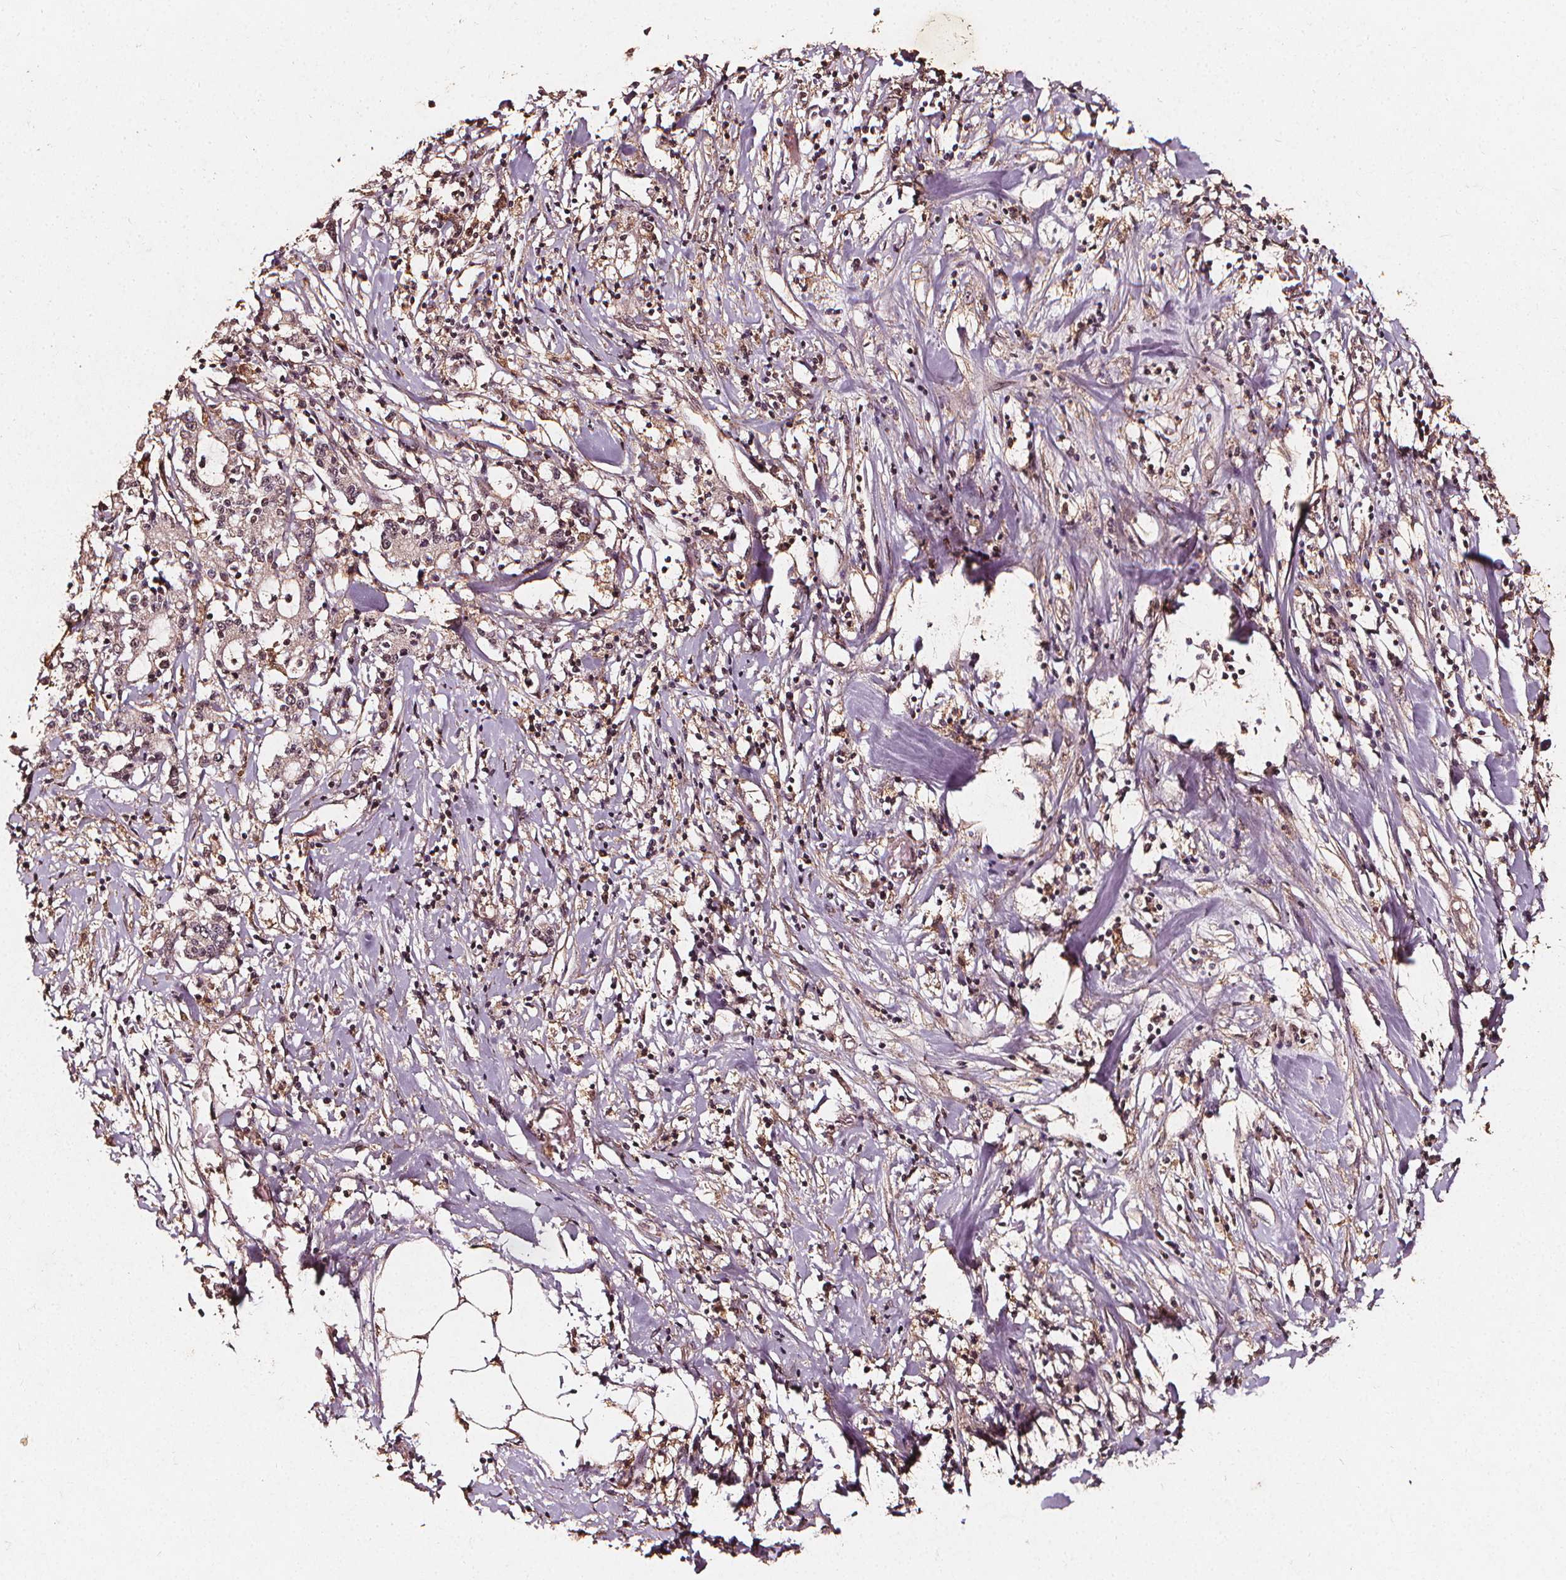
{"staining": {"intensity": "moderate", "quantity": "25%-75%", "location": "cytoplasmic/membranous"}, "tissue": "stomach cancer", "cell_type": "Tumor cells", "image_type": "cancer", "snomed": [{"axis": "morphology", "description": "Adenocarcinoma, NOS"}, {"axis": "topography", "description": "Stomach, upper"}], "caption": "Immunohistochemistry (IHC) image of neoplastic tissue: human stomach adenocarcinoma stained using immunohistochemistry shows medium levels of moderate protein expression localized specifically in the cytoplasmic/membranous of tumor cells, appearing as a cytoplasmic/membranous brown color.", "gene": "ABCA1", "patient": {"sex": "male", "age": 68}}